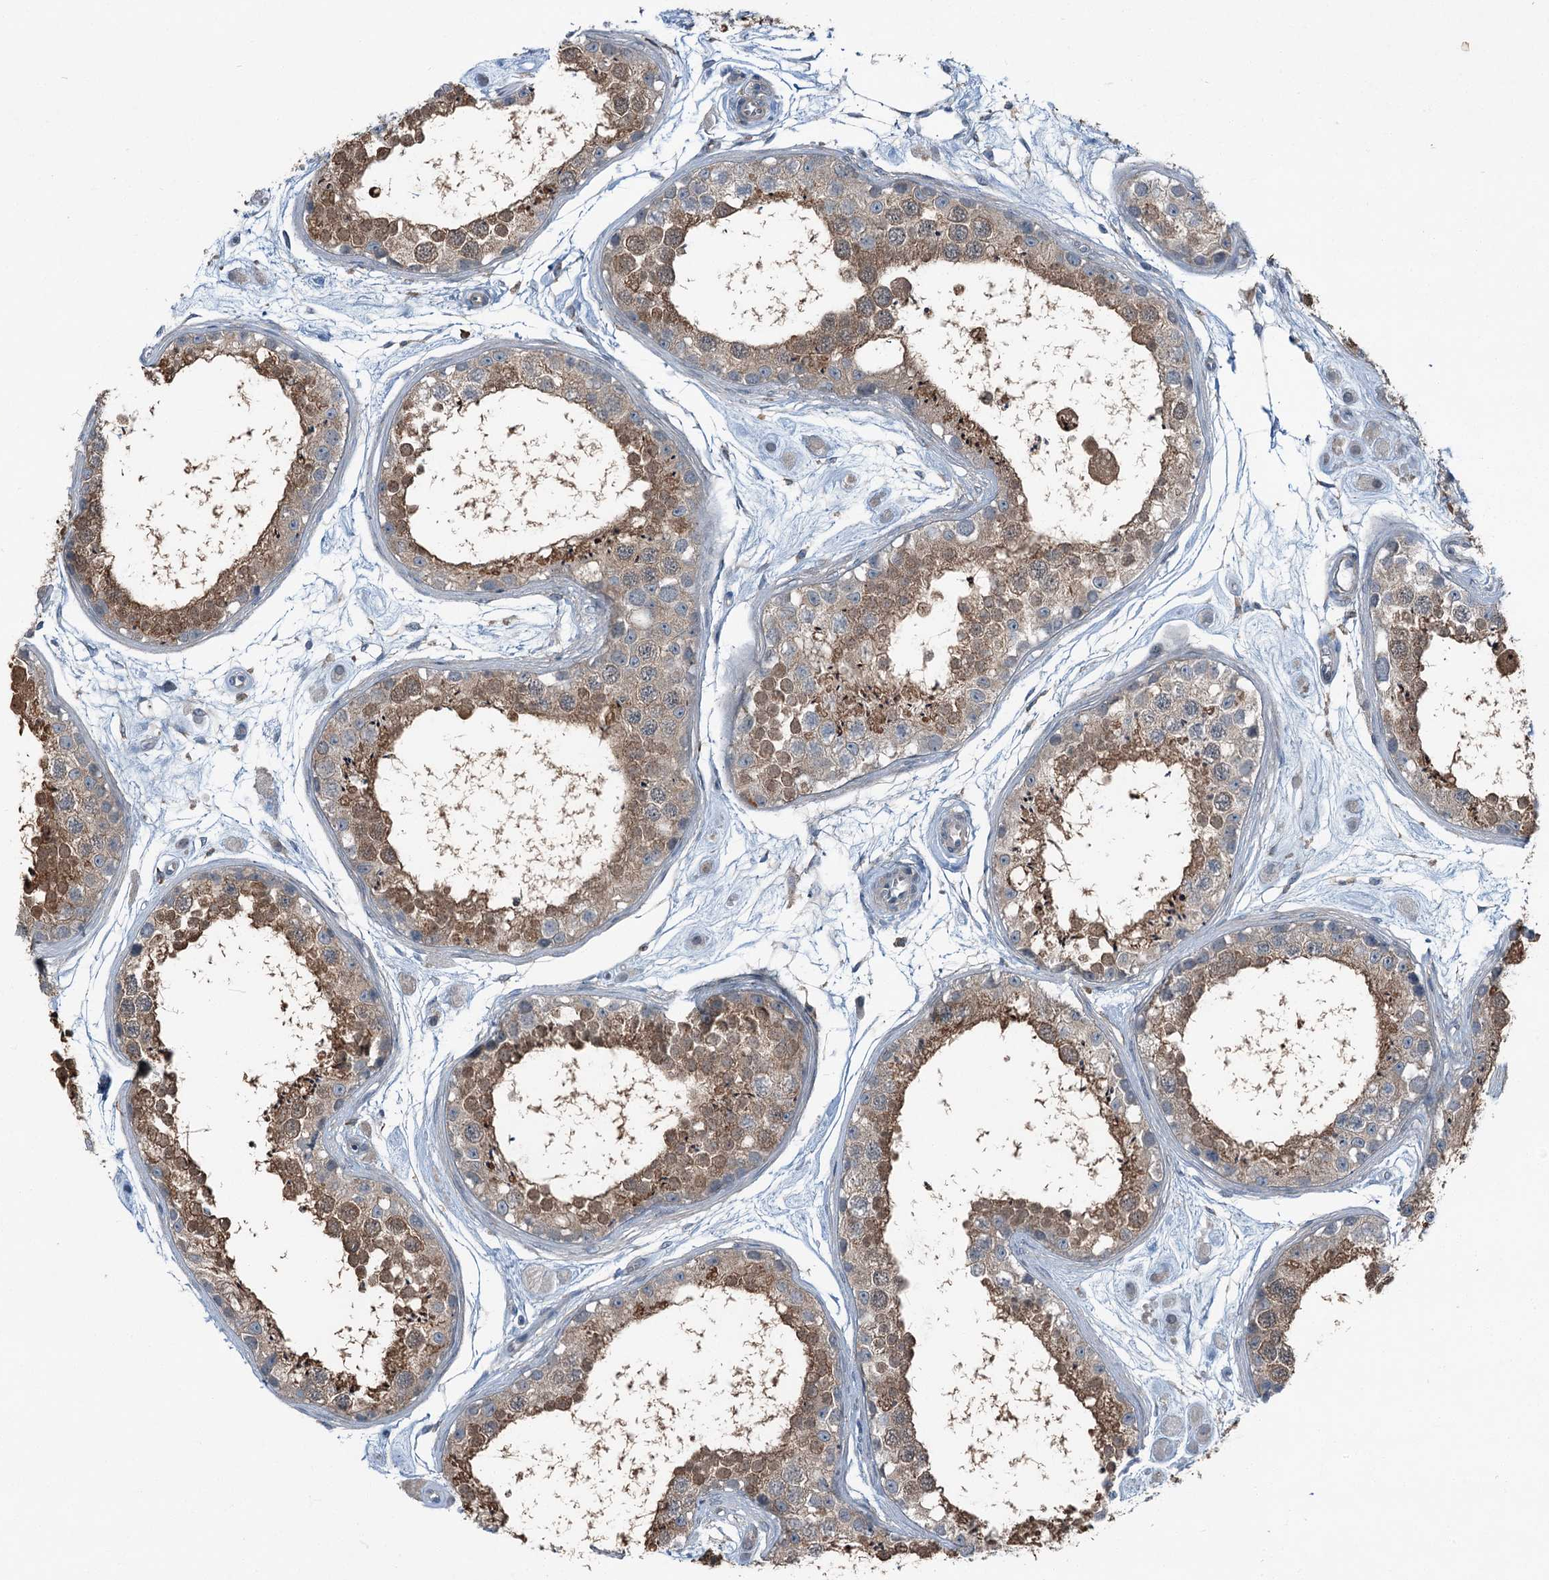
{"staining": {"intensity": "moderate", "quantity": ">75%", "location": "cytoplasmic/membranous"}, "tissue": "testis", "cell_type": "Cells in seminiferous ducts", "image_type": "normal", "snomed": [{"axis": "morphology", "description": "Normal tissue, NOS"}, {"axis": "topography", "description": "Testis"}], "caption": "A micrograph of testis stained for a protein demonstrates moderate cytoplasmic/membranous brown staining in cells in seminiferous ducts.", "gene": "AXL", "patient": {"sex": "male", "age": 25}}